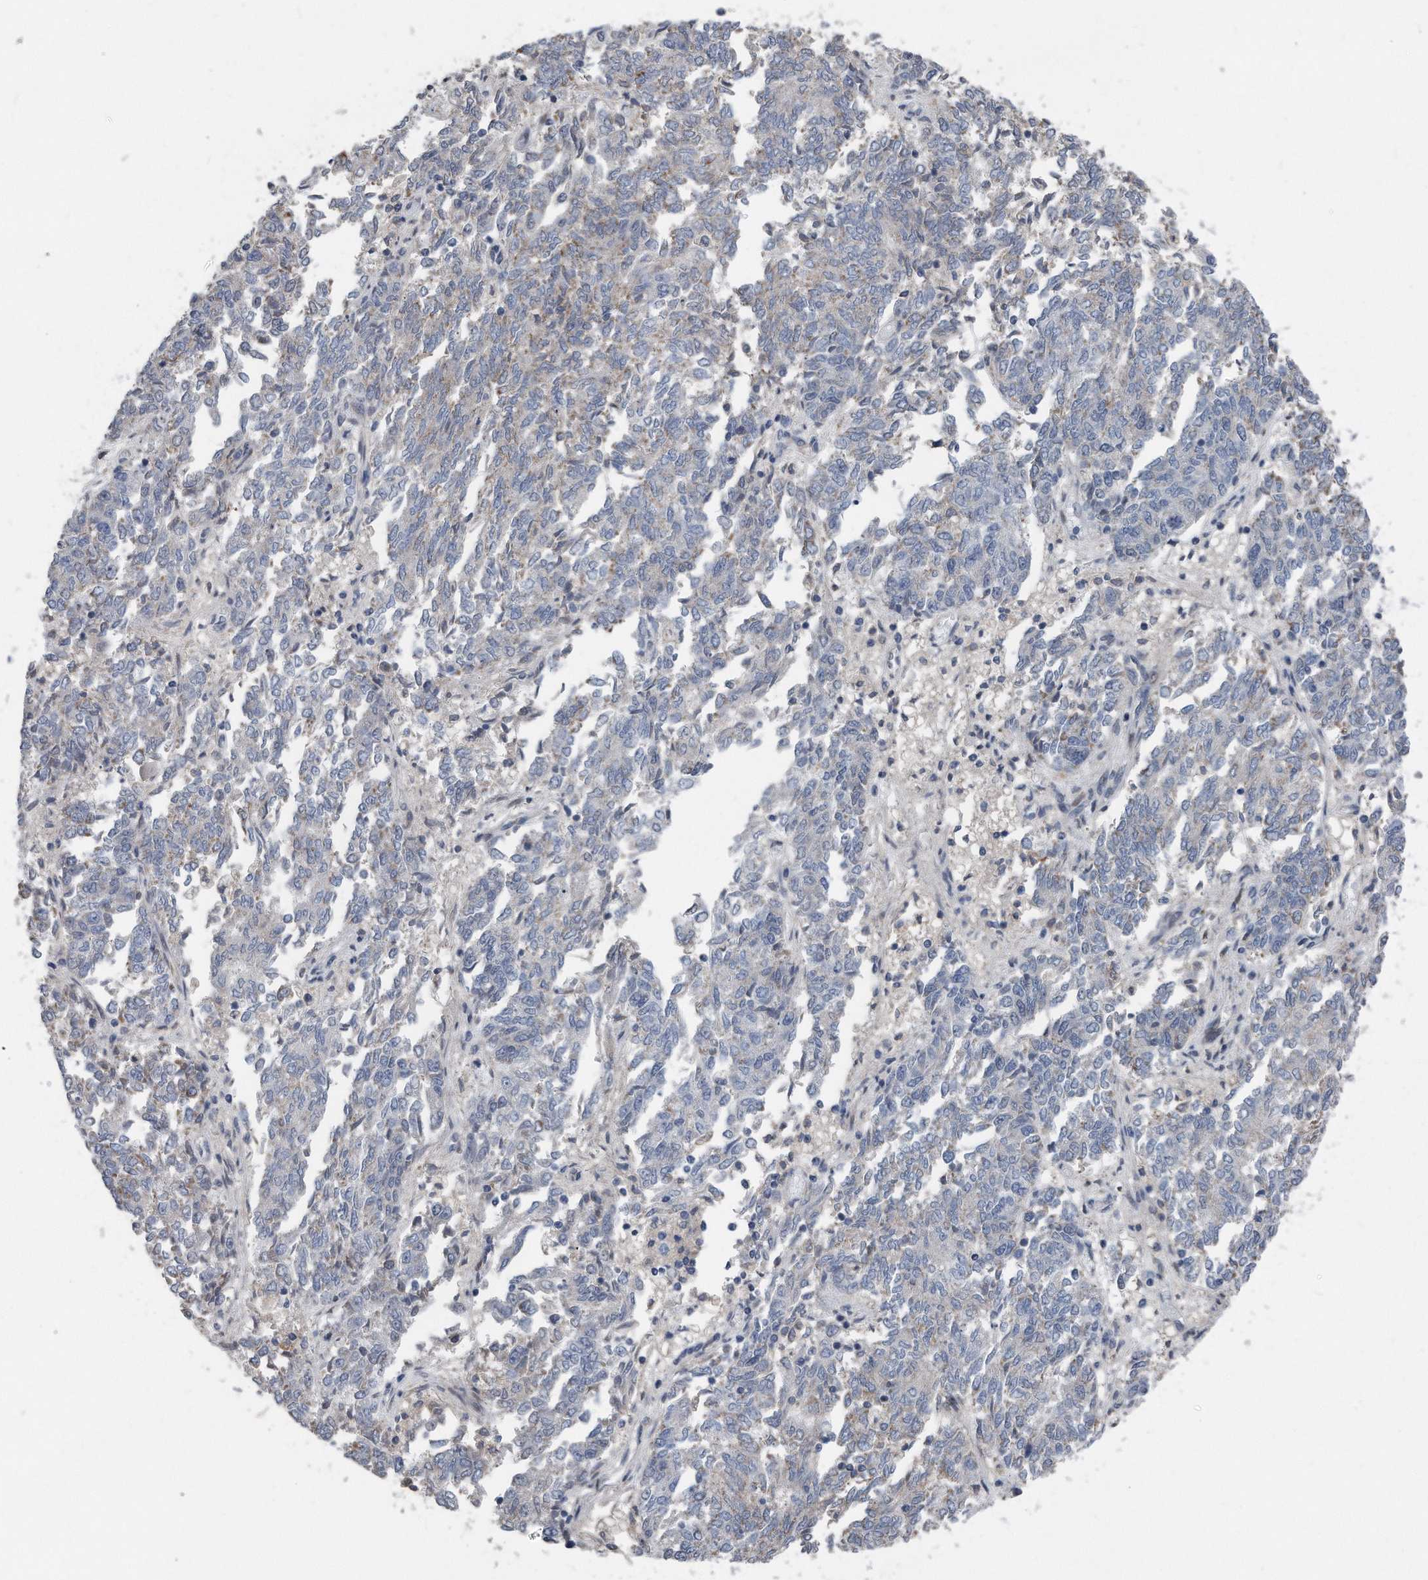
{"staining": {"intensity": "weak", "quantity": "<25%", "location": "cytoplasmic/membranous"}, "tissue": "endometrial cancer", "cell_type": "Tumor cells", "image_type": "cancer", "snomed": [{"axis": "morphology", "description": "Adenocarcinoma, NOS"}, {"axis": "topography", "description": "Endometrium"}], "caption": "Immunohistochemistry of endometrial adenocarcinoma exhibits no expression in tumor cells.", "gene": "DST", "patient": {"sex": "female", "age": 80}}